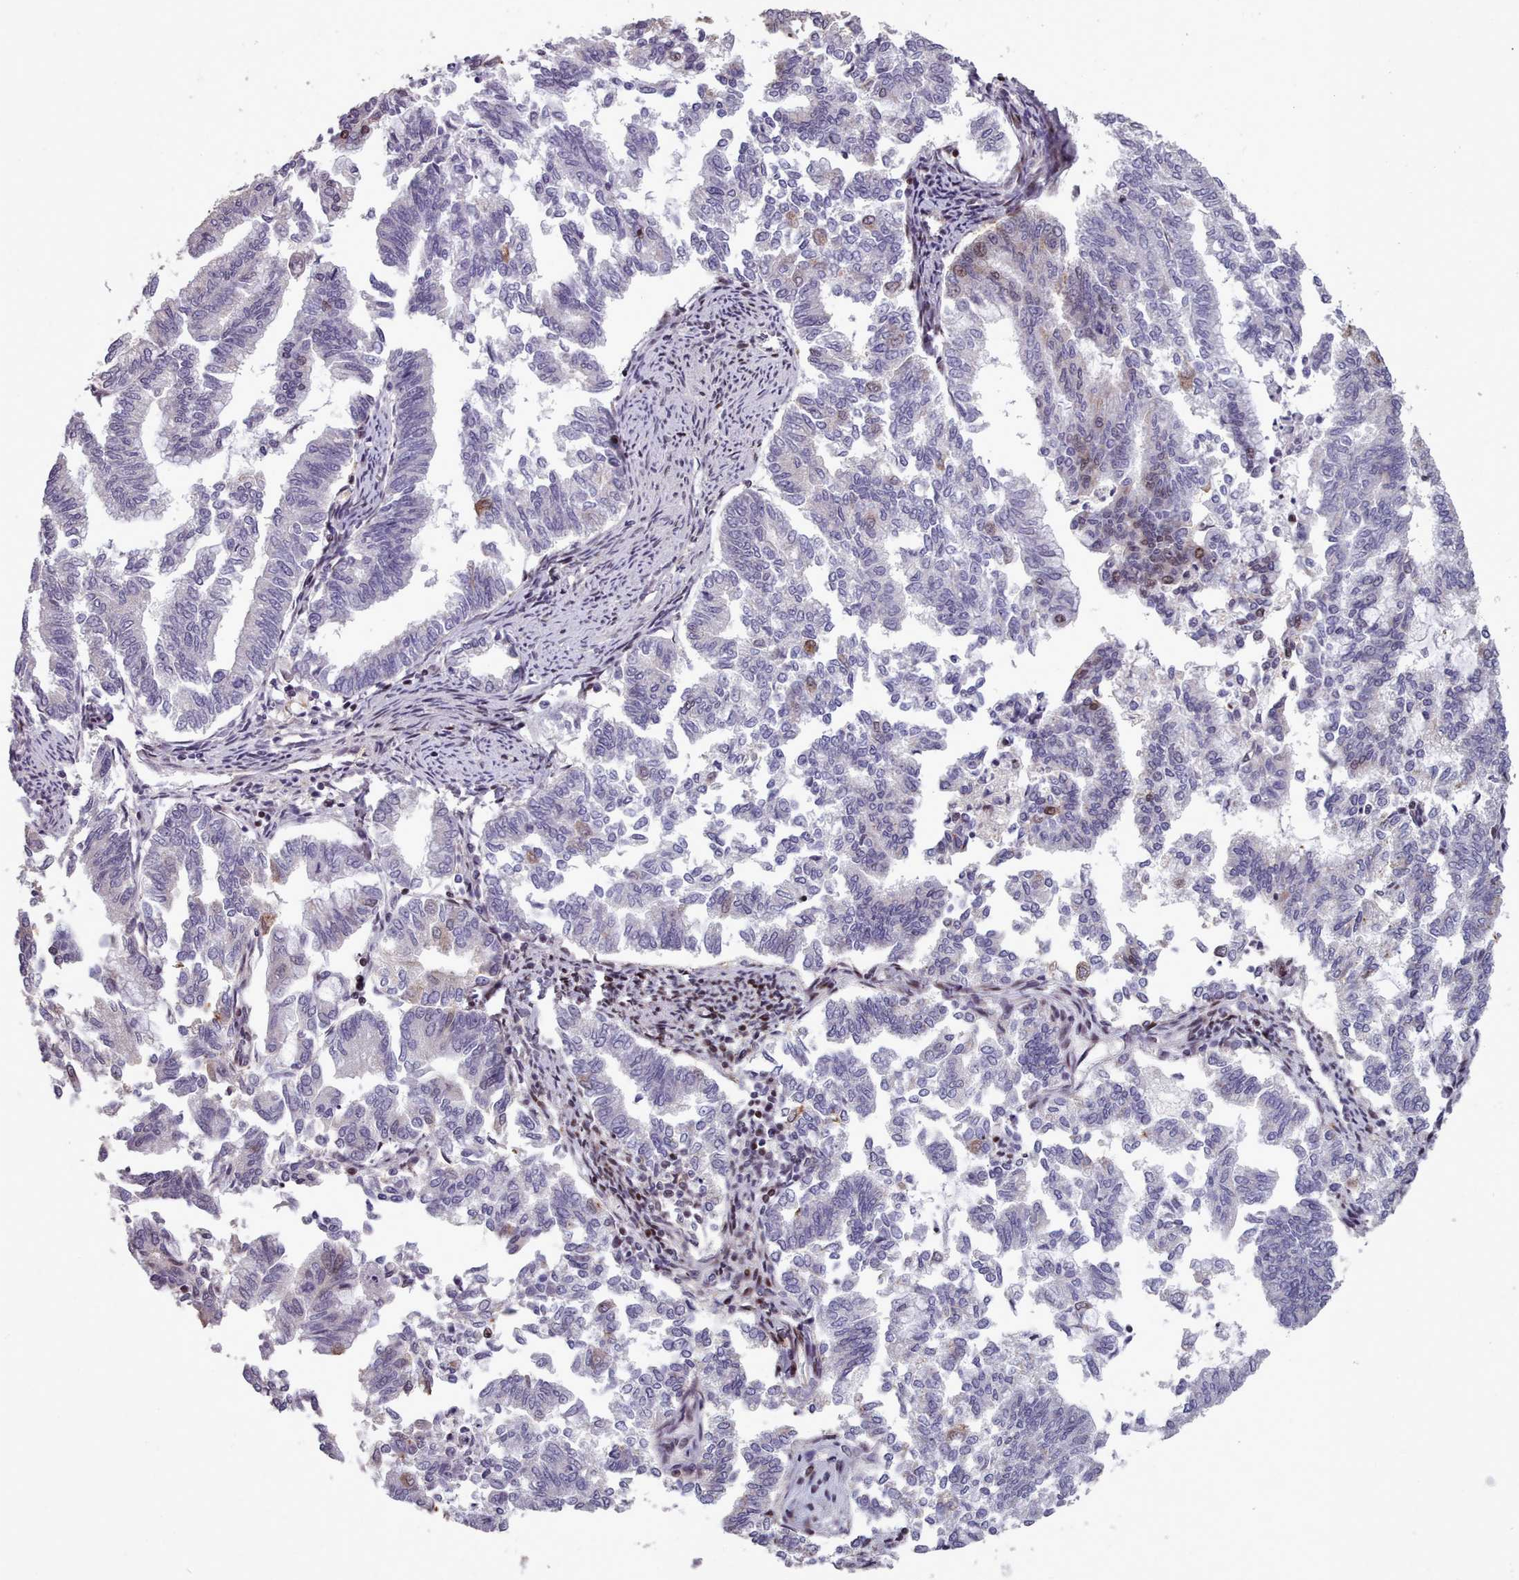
{"staining": {"intensity": "weak", "quantity": "<25%", "location": "nuclear"}, "tissue": "endometrial cancer", "cell_type": "Tumor cells", "image_type": "cancer", "snomed": [{"axis": "morphology", "description": "Adenocarcinoma, NOS"}, {"axis": "topography", "description": "Endometrium"}], "caption": "Tumor cells are negative for protein expression in human endometrial cancer.", "gene": "ENSA", "patient": {"sex": "female", "age": 79}}